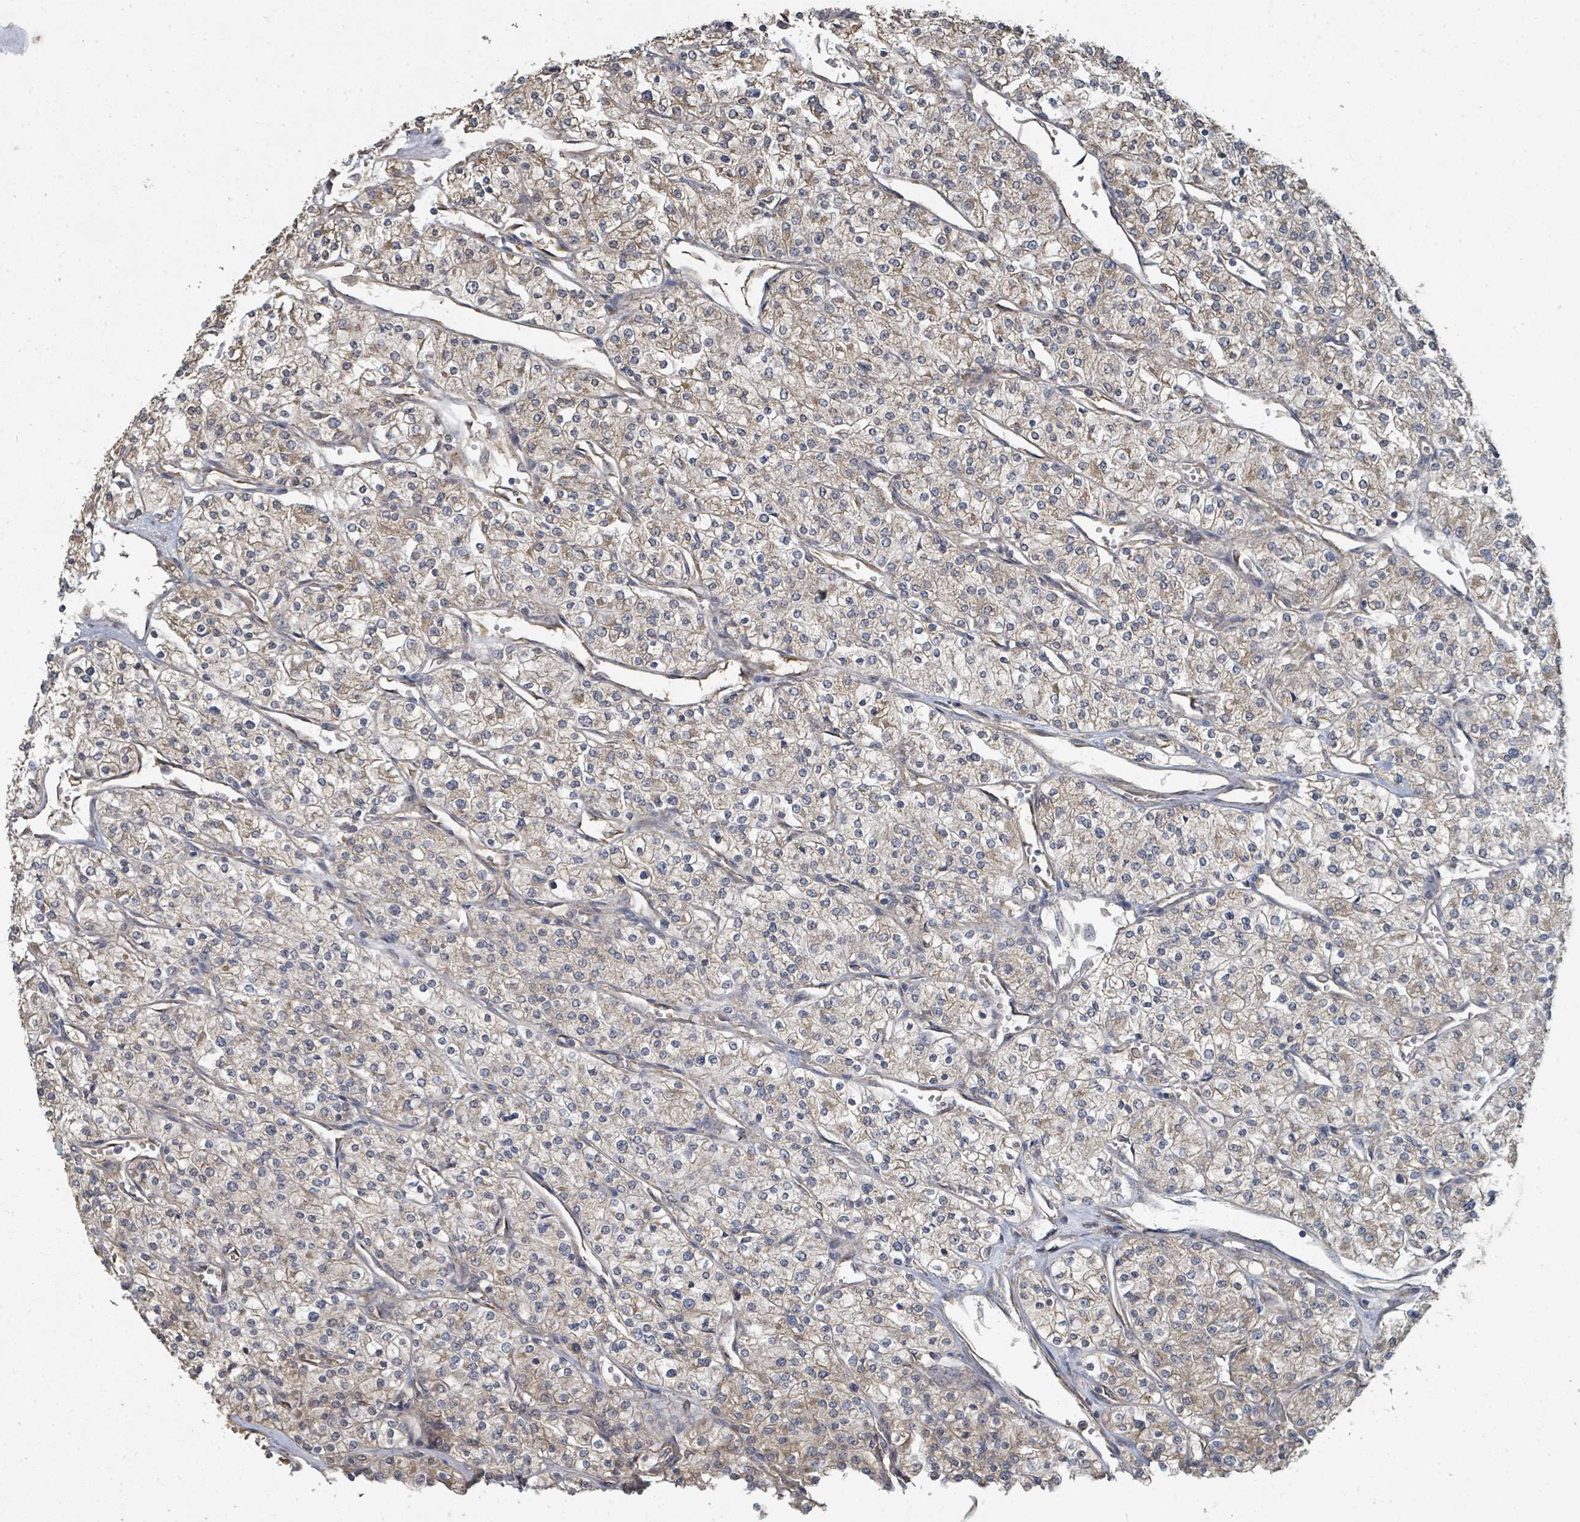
{"staining": {"intensity": "weak", "quantity": "<25%", "location": "cytoplasmic/membranous"}, "tissue": "renal cancer", "cell_type": "Tumor cells", "image_type": "cancer", "snomed": [{"axis": "morphology", "description": "Adenocarcinoma, NOS"}, {"axis": "topography", "description": "Kidney"}], "caption": "This is a micrograph of immunohistochemistry (IHC) staining of renal cancer, which shows no expression in tumor cells.", "gene": "WDFY1", "patient": {"sex": "male", "age": 80}}